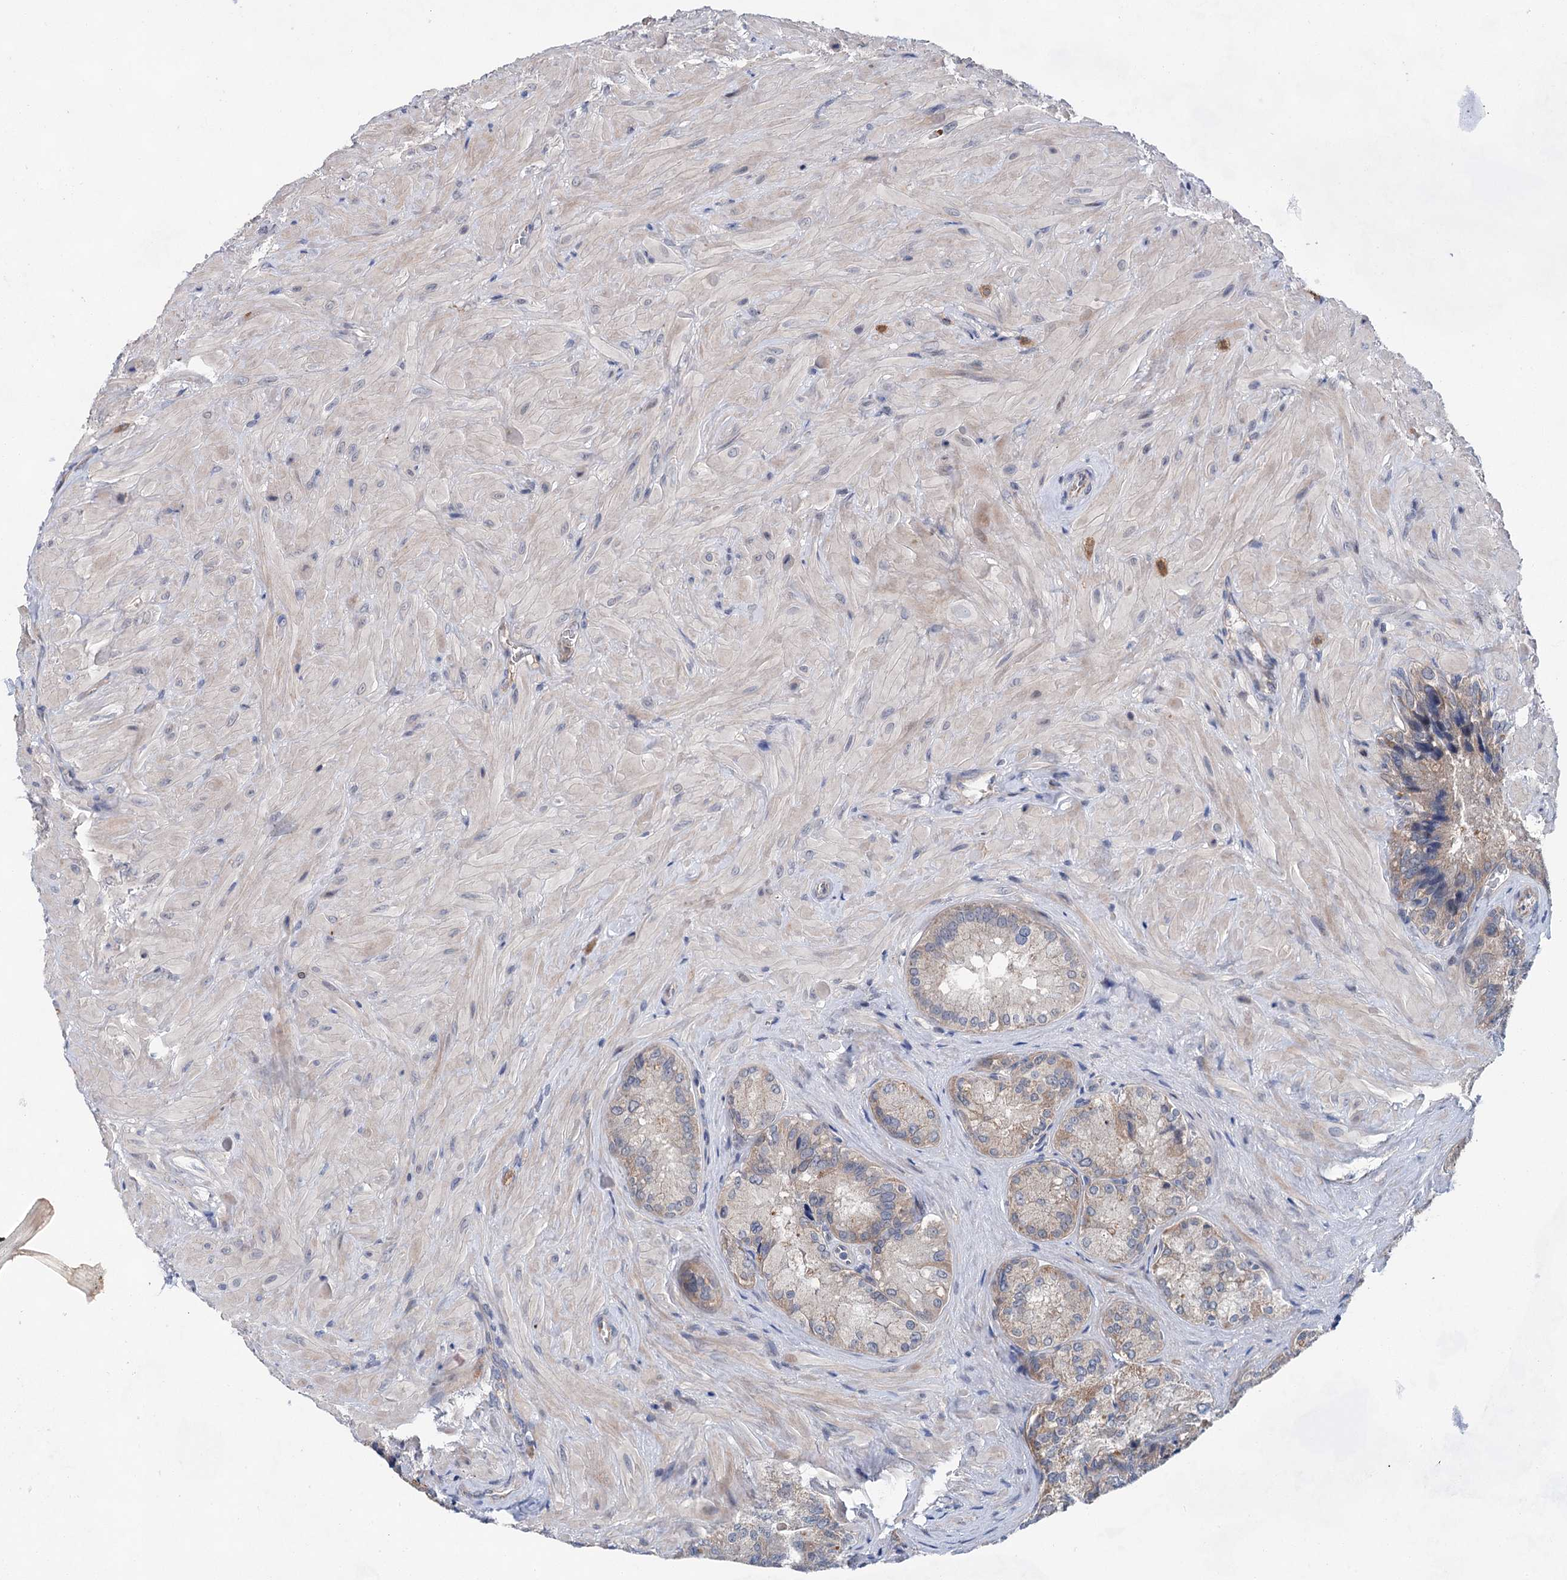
{"staining": {"intensity": "weak", "quantity": "<25%", "location": "cytoplasmic/membranous"}, "tissue": "seminal vesicle", "cell_type": "Glandular cells", "image_type": "normal", "snomed": [{"axis": "morphology", "description": "Normal tissue, NOS"}, {"axis": "topography", "description": "Seminal veicle"}], "caption": "IHC of unremarkable seminal vesicle demonstrates no expression in glandular cells.", "gene": "MORN3", "patient": {"sex": "male", "age": 62}}